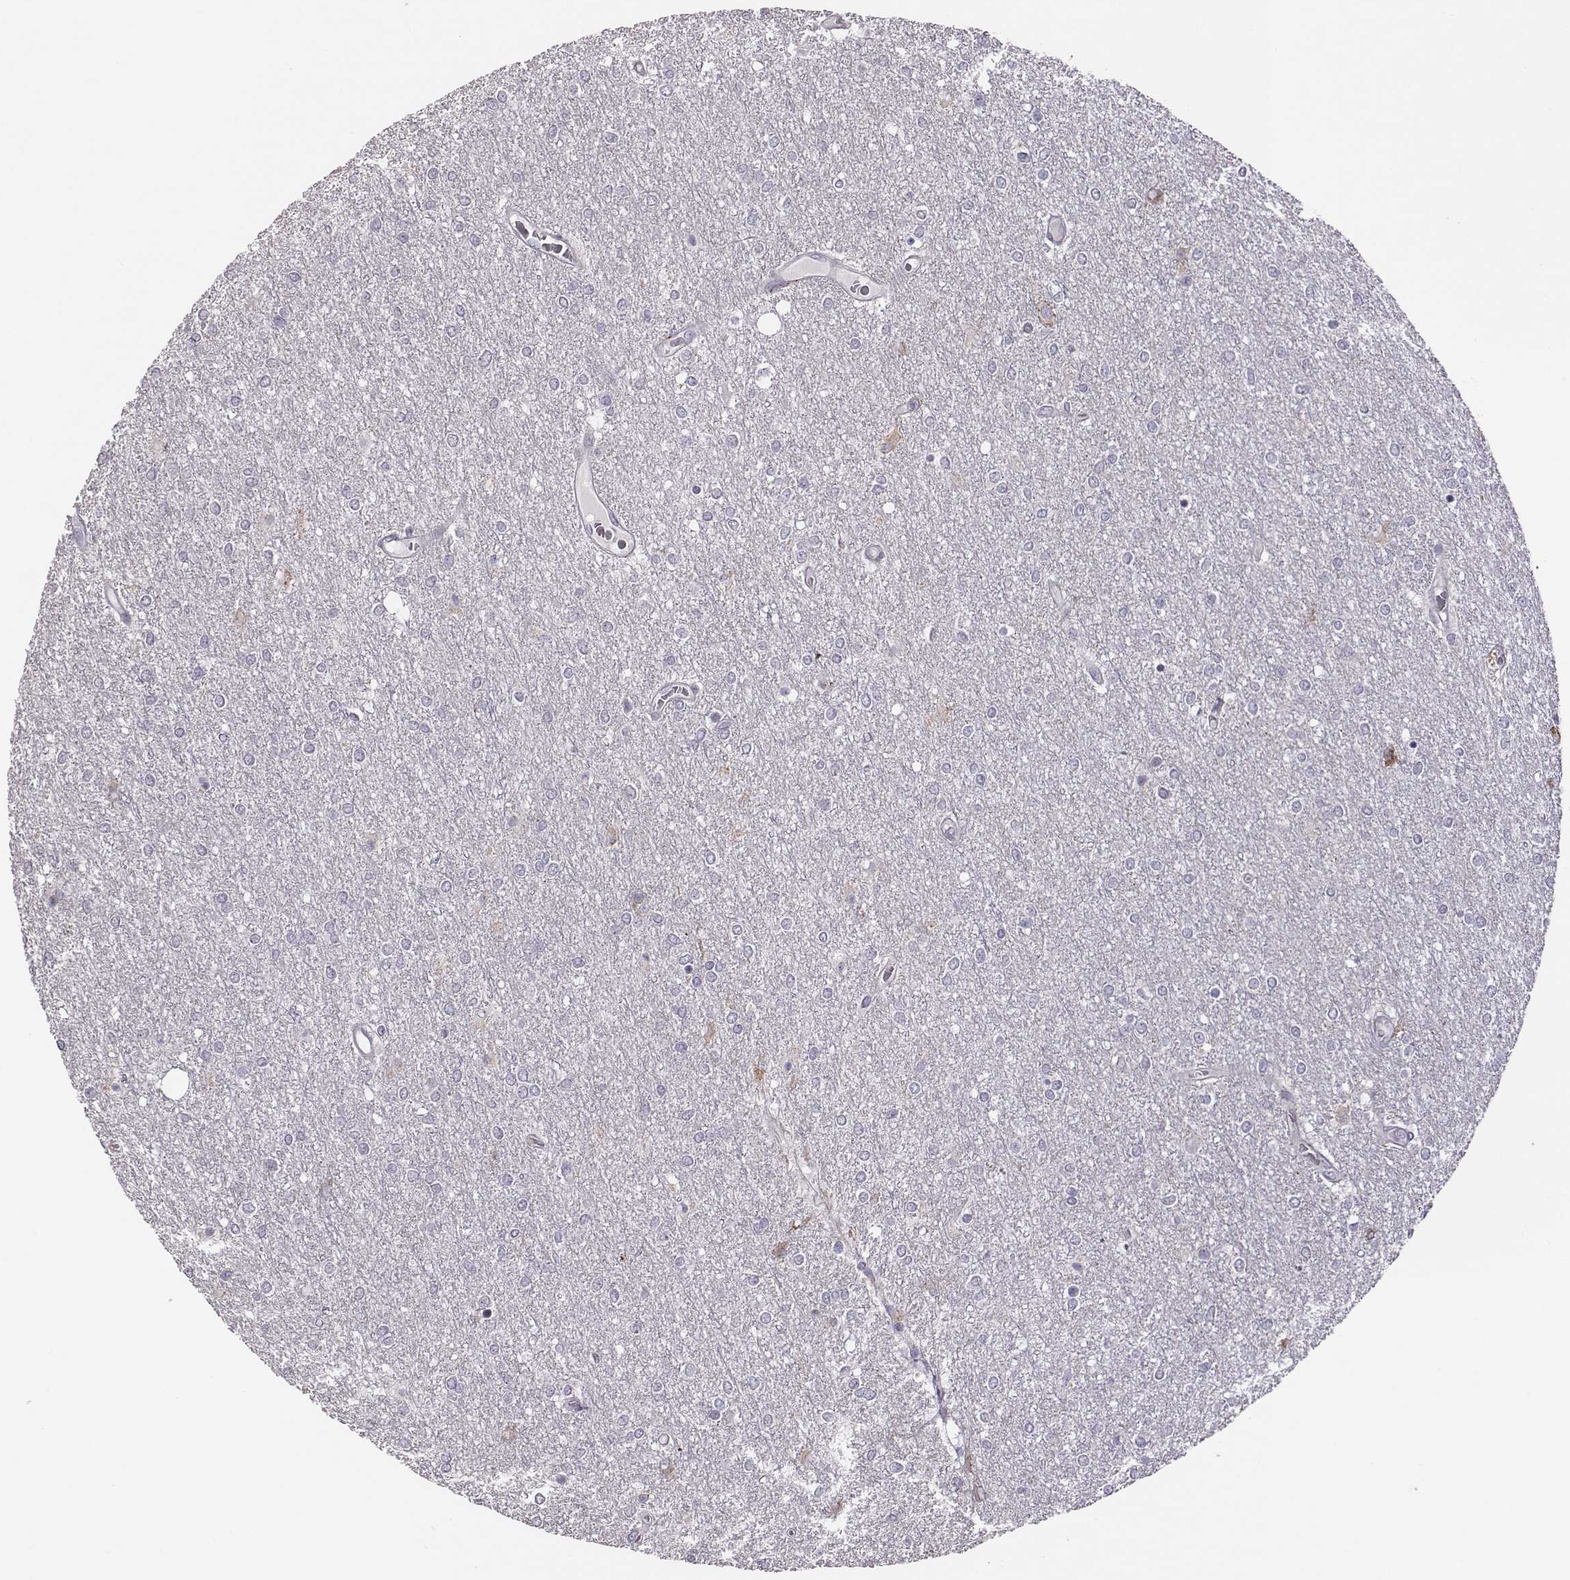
{"staining": {"intensity": "negative", "quantity": "none", "location": "none"}, "tissue": "glioma", "cell_type": "Tumor cells", "image_type": "cancer", "snomed": [{"axis": "morphology", "description": "Glioma, malignant, High grade"}, {"axis": "topography", "description": "Brain"}], "caption": "Immunohistochemistry image of human glioma stained for a protein (brown), which demonstrates no staining in tumor cells.", "gene": "SELENOI", "patient": {"sex": "female", "age": 61}}